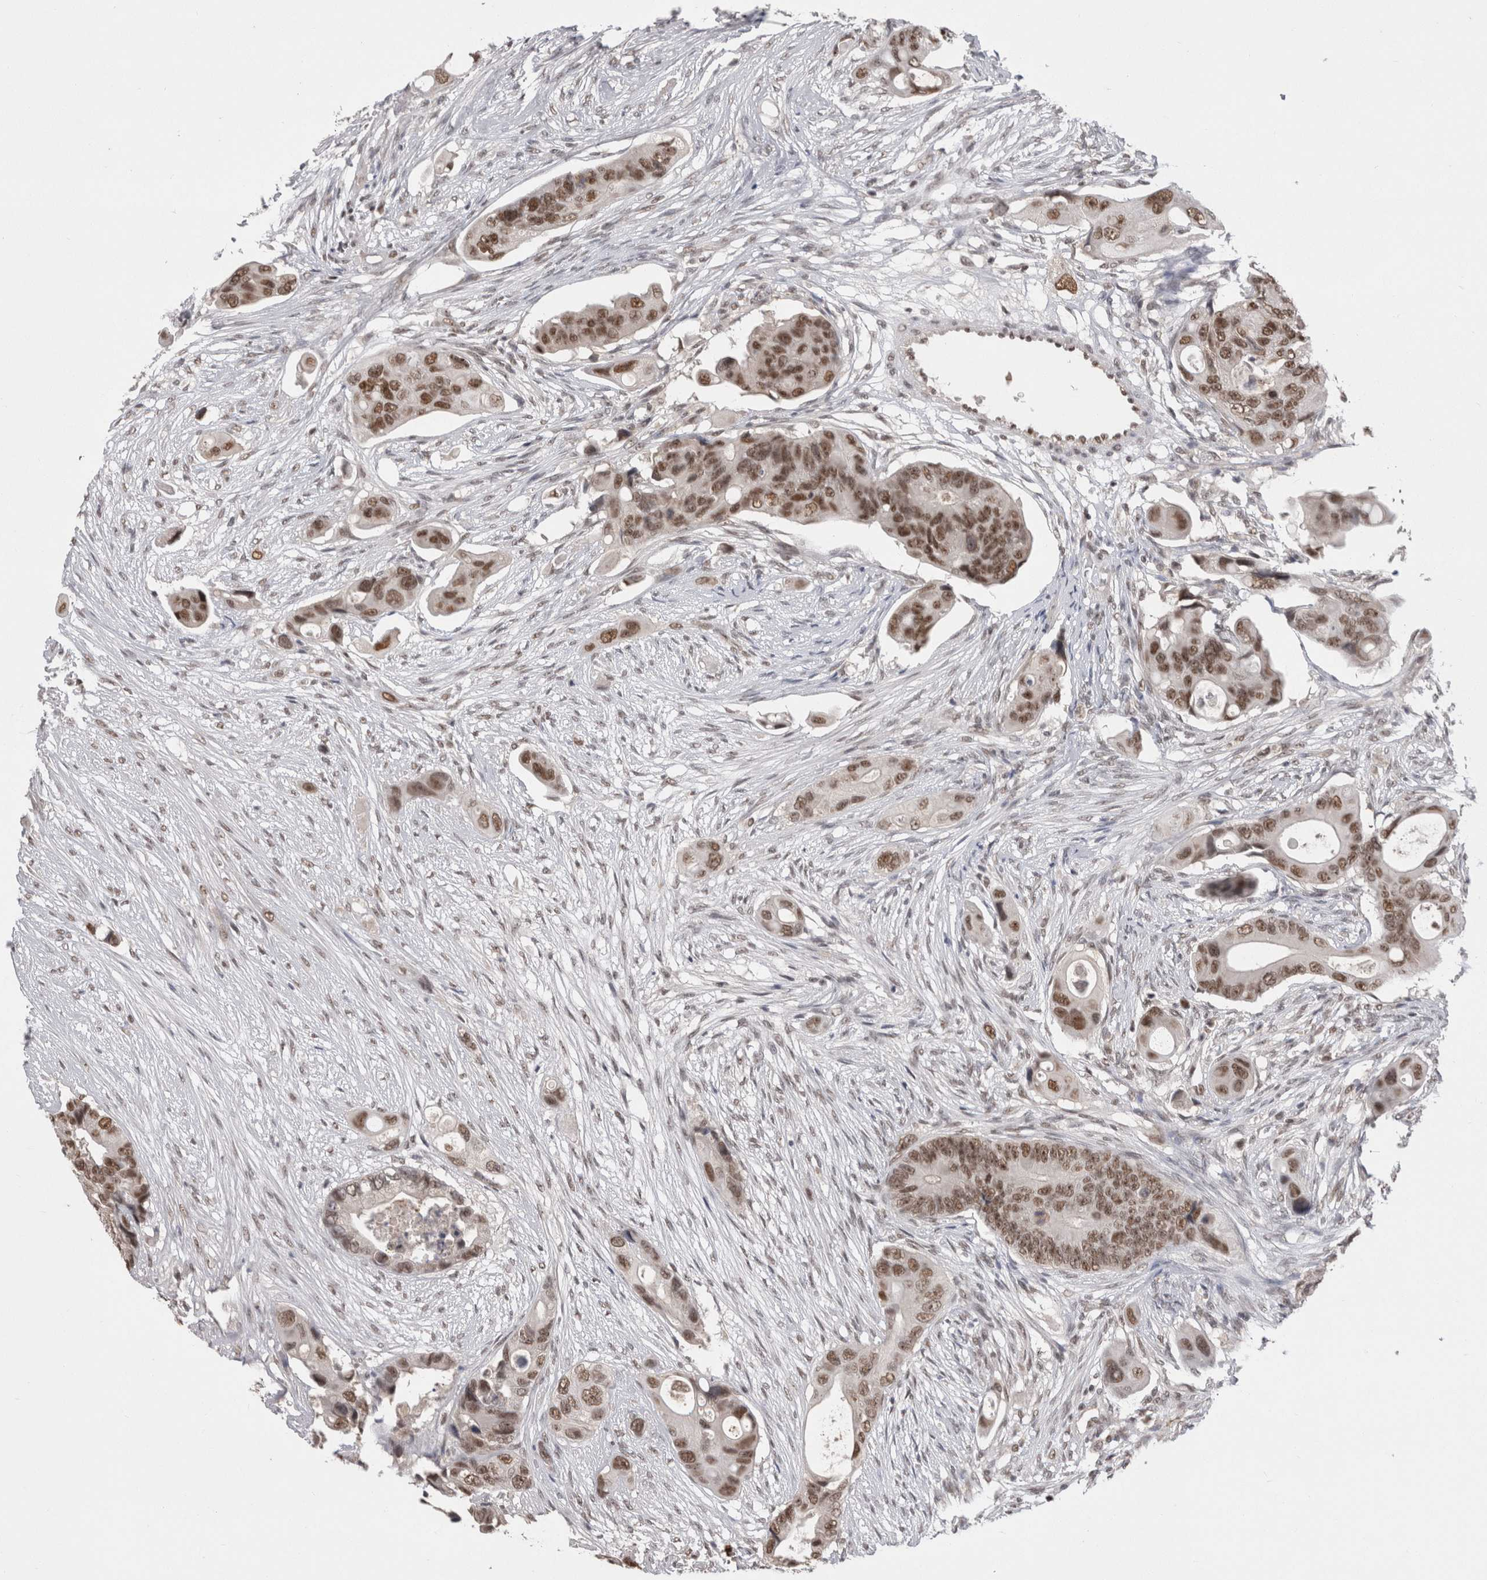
{"staining": {"intensity": "moderate", "quantity": ">75%", "location": "nuclear"}, "tissue": "colorectal cancer", "cell_type": "Tumor cells", "image_type": "cancer", "snomed": [{"axis": "morphology", "description": "Adenocarcinoma, NOS"}, {"axis": "topography", "description": "Colon"}], "caption": "Moderate nuclear expression for a protein is seen in about >75% of tumor cells of colorectal adenocarcinoma using IHC.", "gene": "DAXX", "patient": {"sex": "female", "age": 57}}